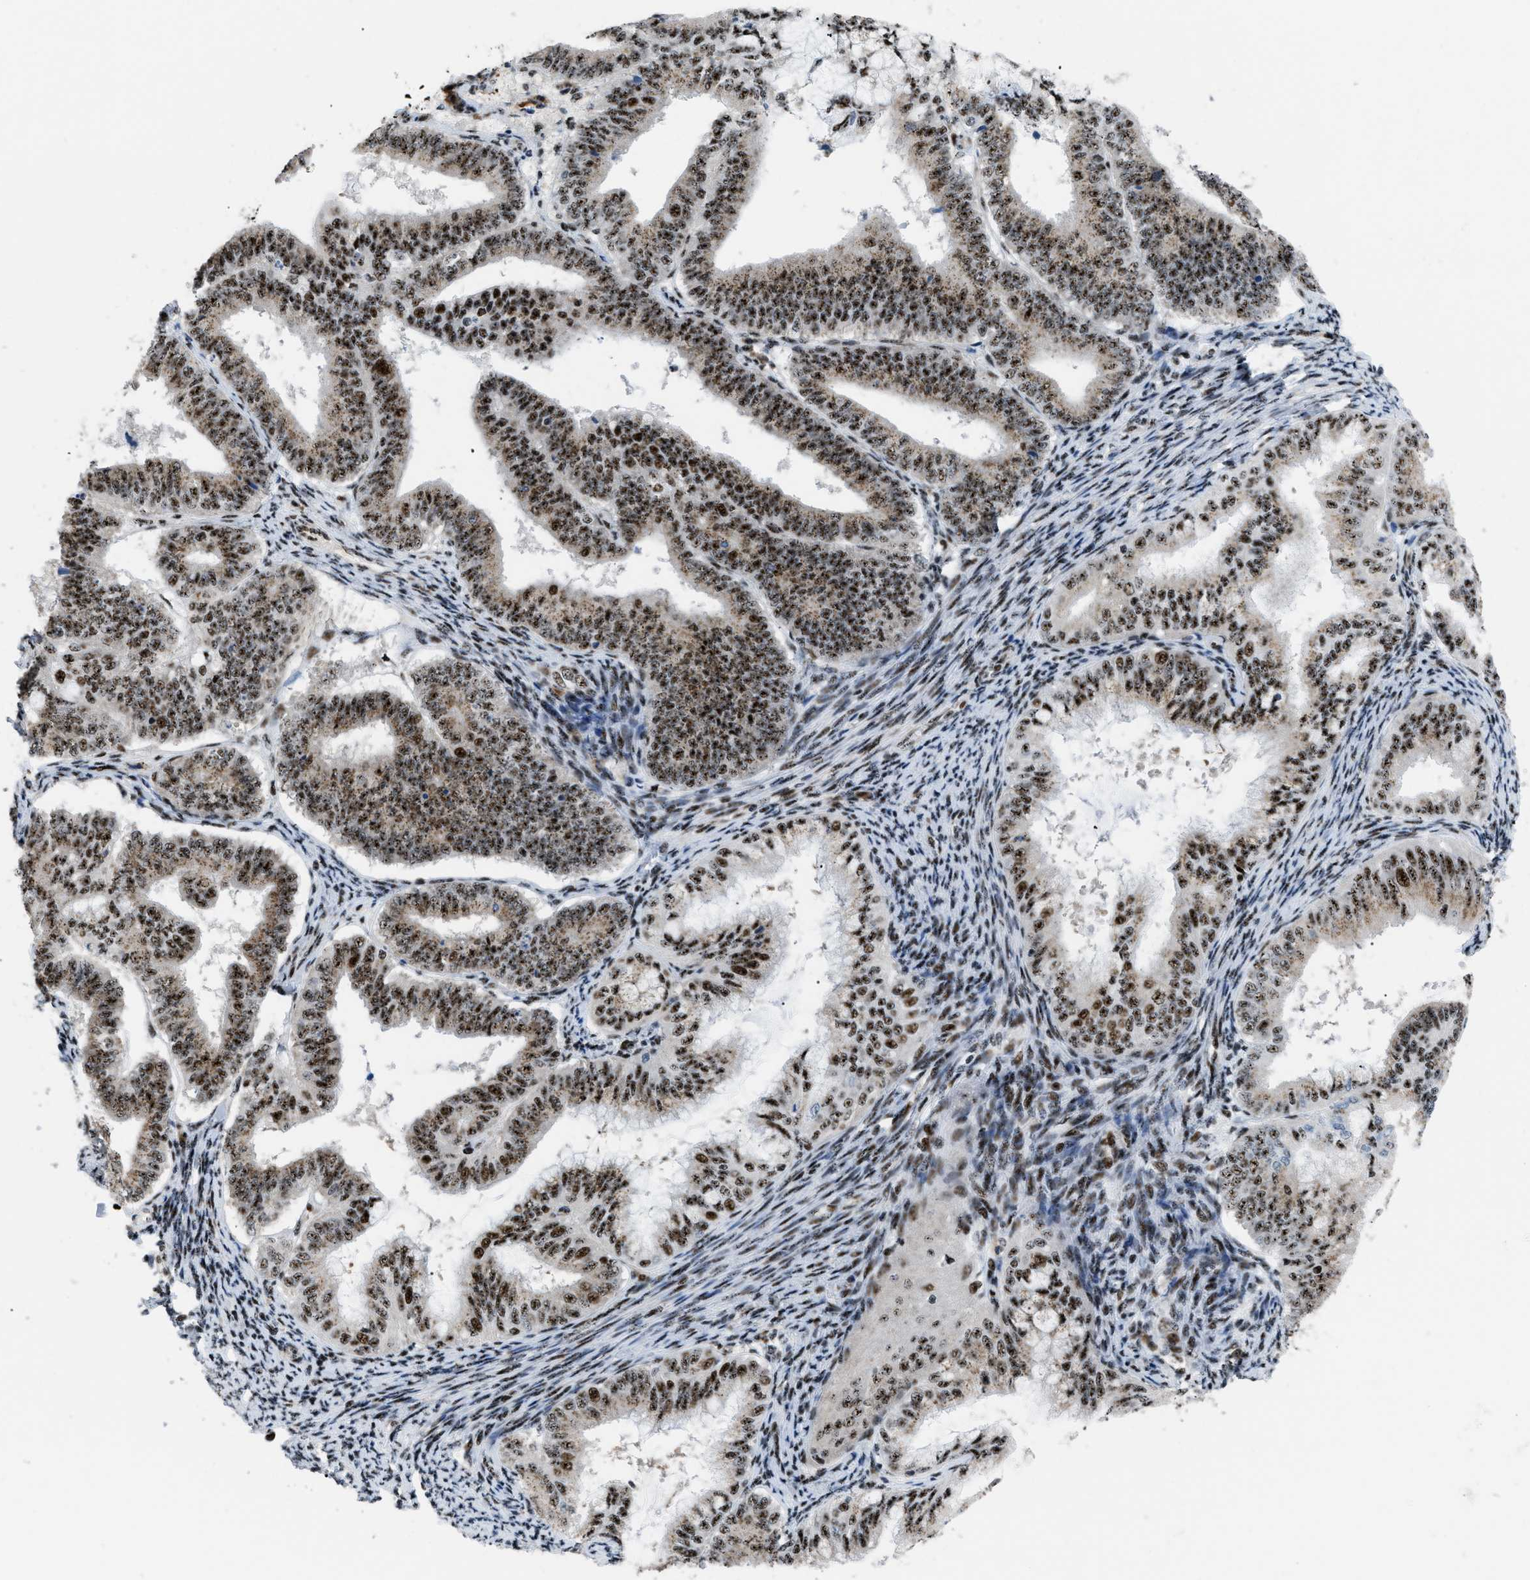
{"staining": {"intensity": "strong", "quantity": ">75%", "location": "nuclear"}, "tissue": "endometrial cancer", "cell_type": "Tumor cells", "image_type": "cancer", "snomed": [{"axis": "morphology", "description": "Adenocarcinoma, NOS"}, {"axis": "topography", "description": "Endometrium"}], "caption": "Endometrial cancer (adenocarcinoma) stained with a protein marker reveals strong staining in tumor cells.", "gene": "CDR2", "patient": {"sex": "female", "age": 63}}